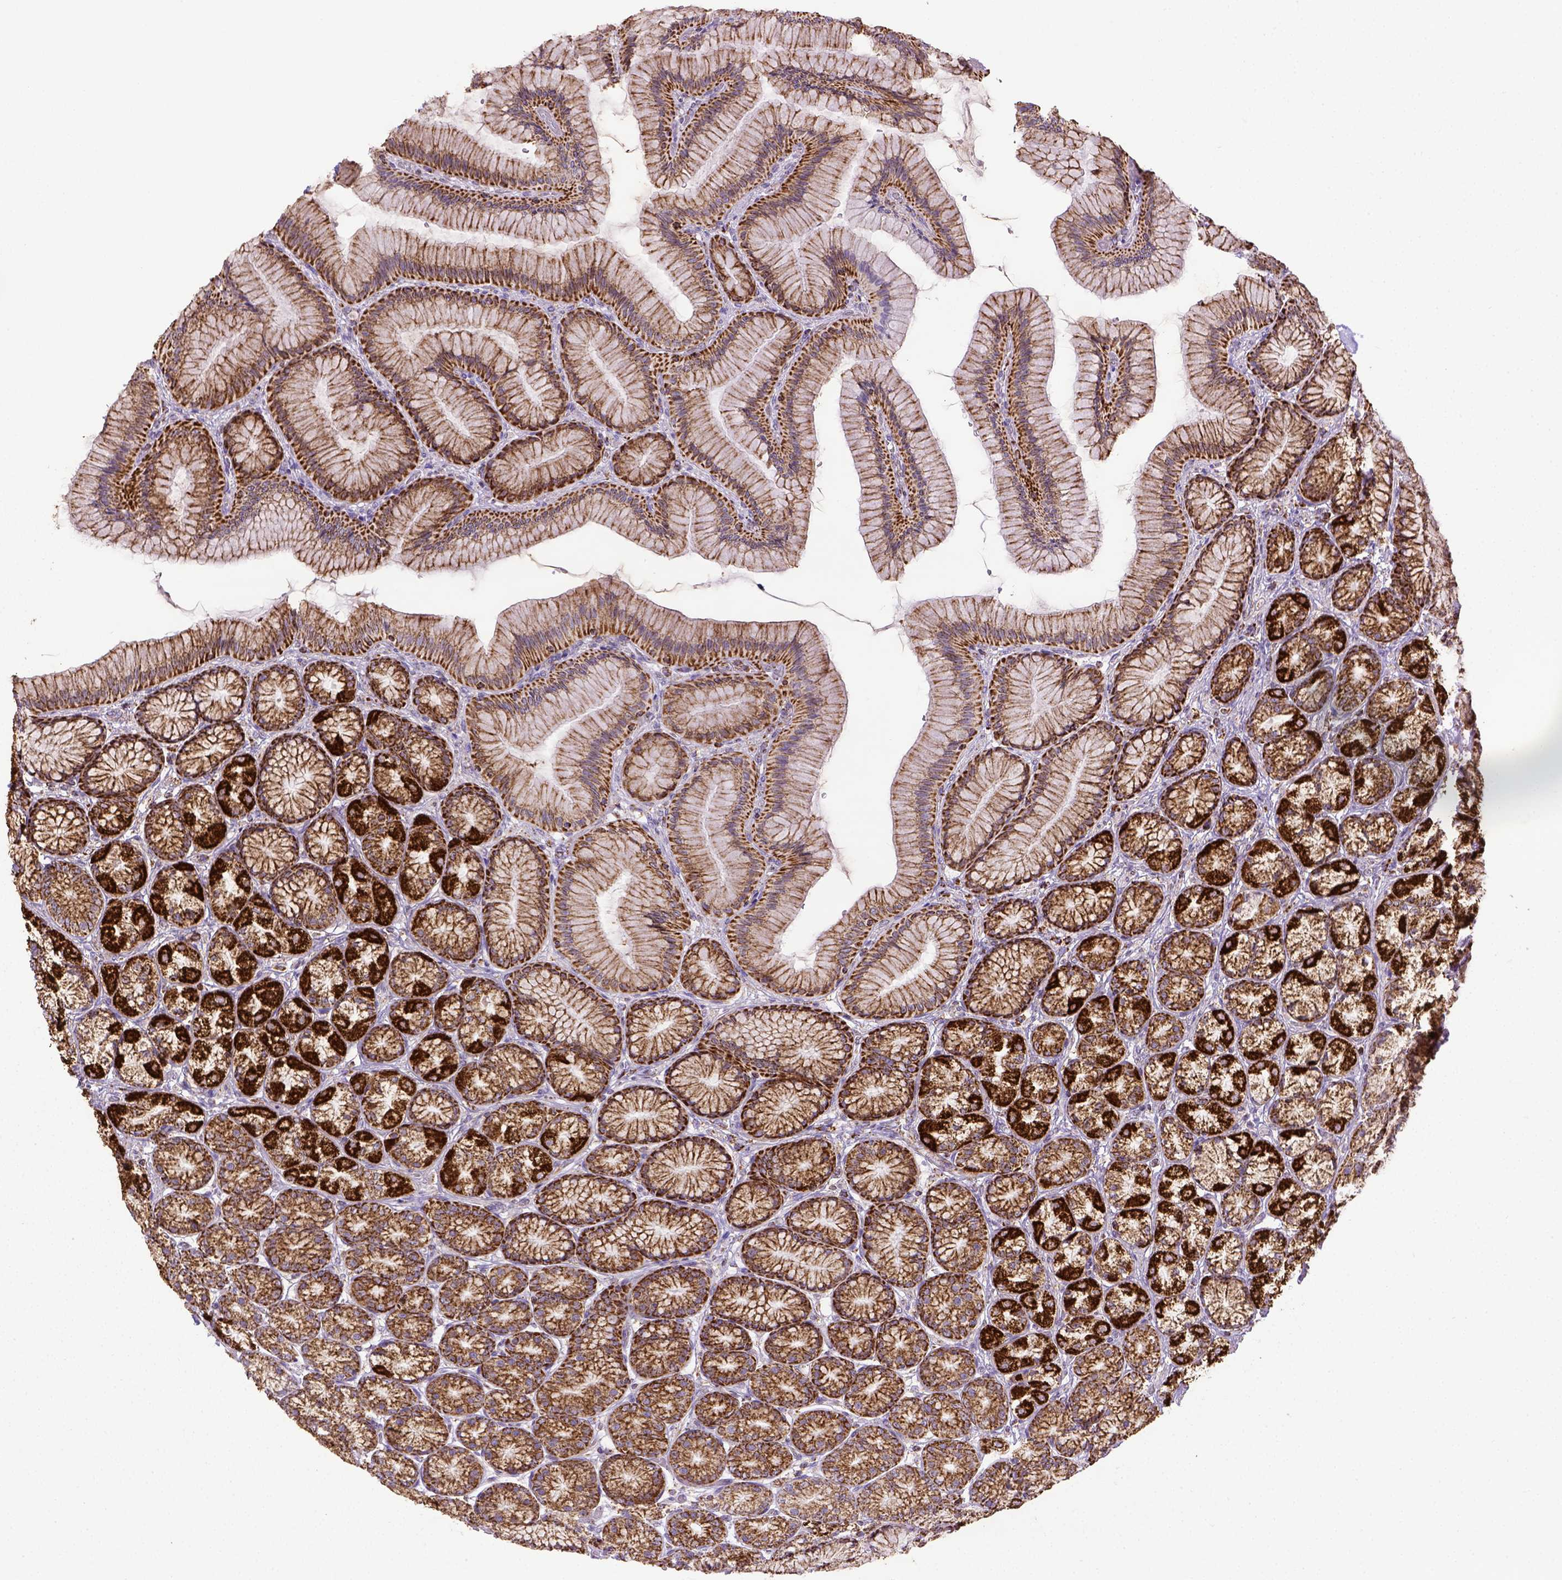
{"staining": {"intensity": "strong", "quantity": ">75%", "location": "cytoplasmic/membranous"}, "tissue": "stomach", "cell_type": "Glandular cells", "image_type": "normal", "snomed": [{"axis": "morphology", "description": "Normal tissue, NOS"}, {"axis": "morphology", "description": "Adenocarcinoma, NOS"}, {"axis": "morphology", "description": "Adenocarcinoma, High grade"}, {"axis": "topography", "description": "Stomach, upper"}, {"axis": "topography", "description": "Stomach"}], "caption": "Immunohistochemical staining of benign stomach demonstrates strong cytoplasmic/membranous protein positivity in approximately >75% of glandular cells.", "gene": "MT", "patient": {"sex": "female", "age": 65}}